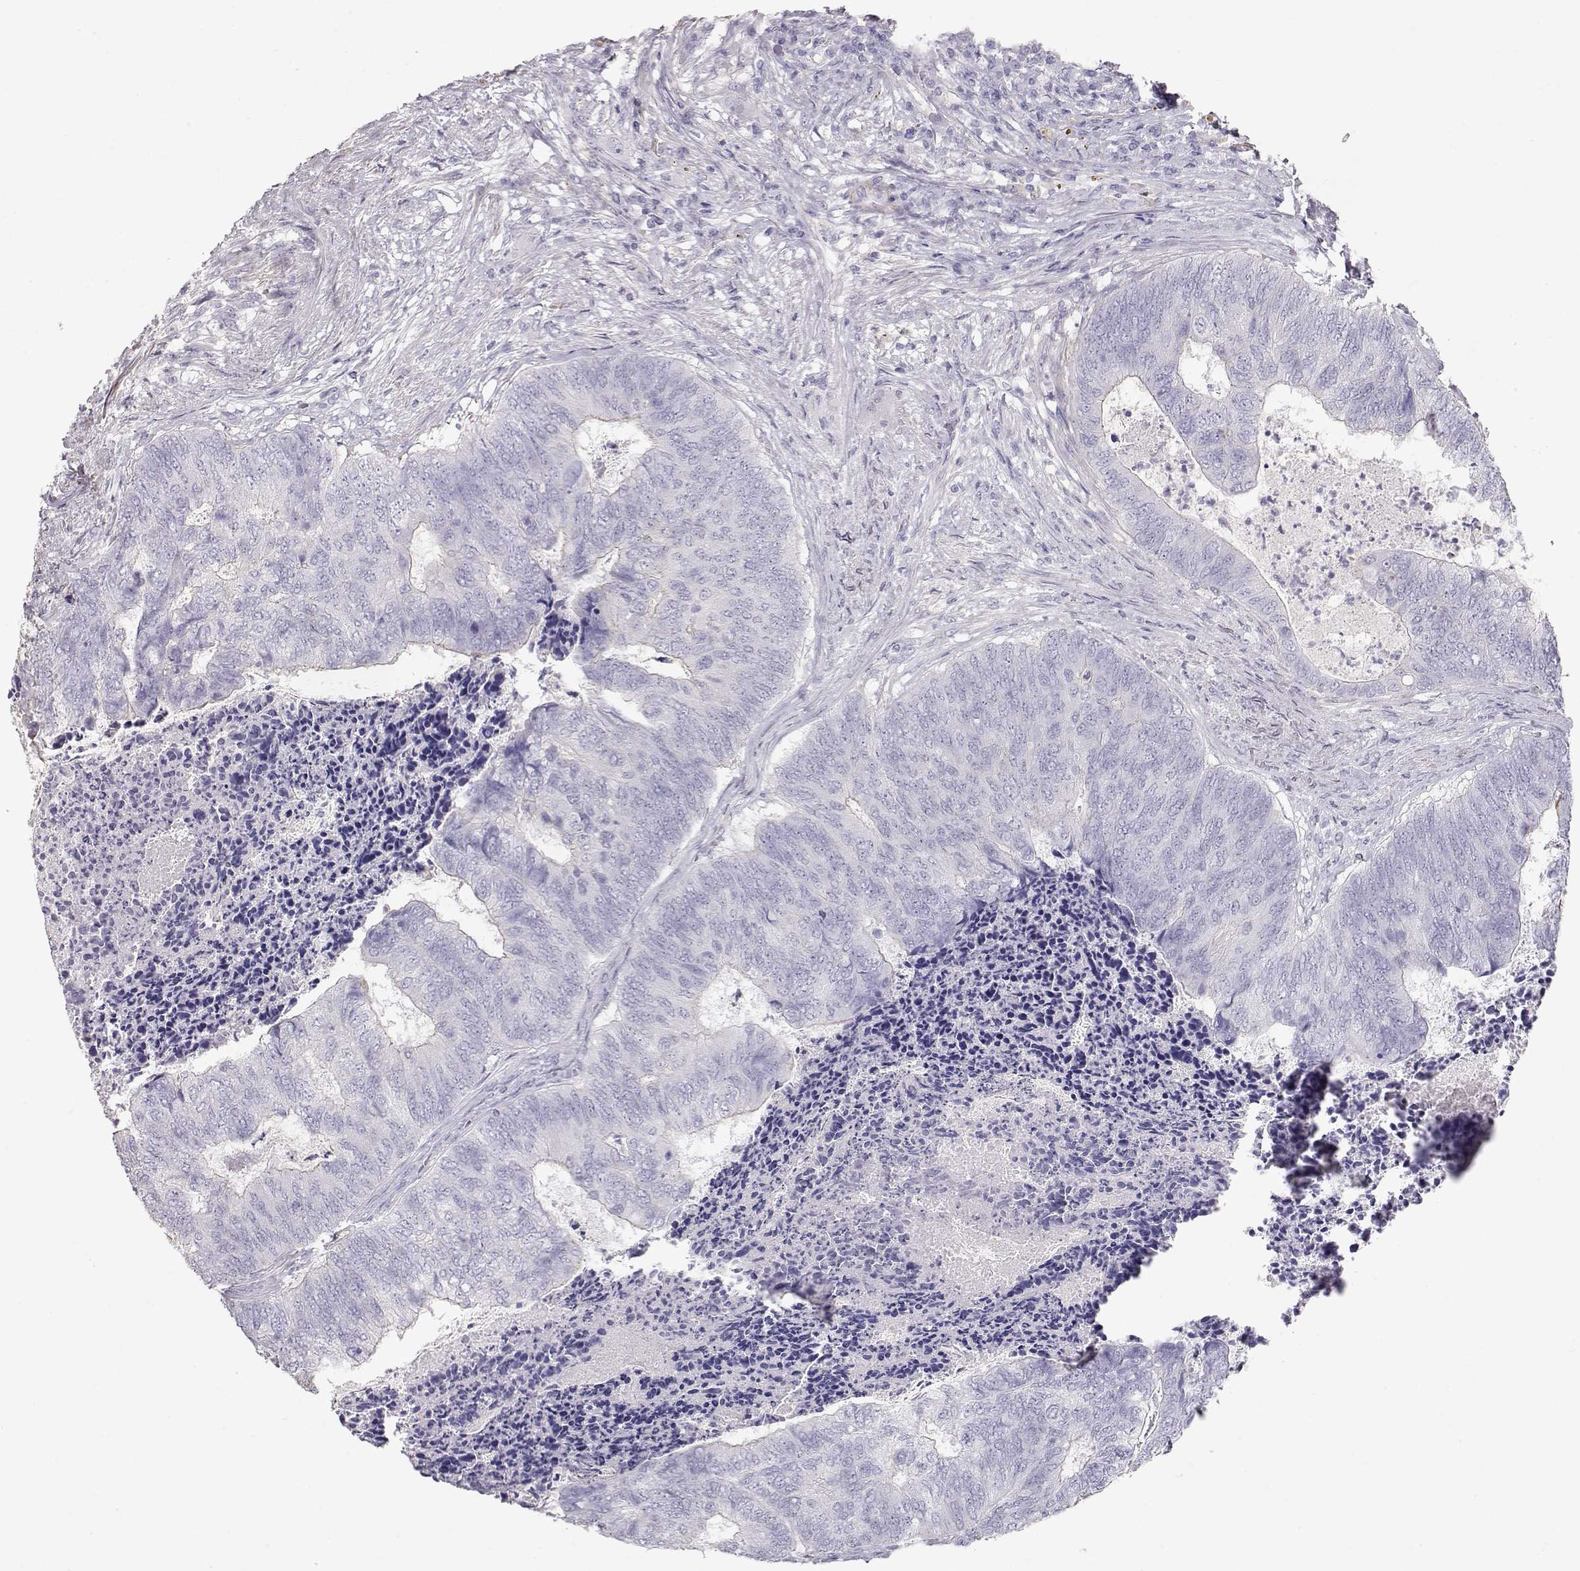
{"staining": {"intensity": "negative", "quantity": "none", "location": "none"}, "tissue": "colorectal cancer", "cell_type": "Tumor cells", "image_type": "cancer", "snomed": [{"axis": "morphology", "description": "Adenocarcinoma, NOS"}, {"axis": "topography", "description": "Colon"}], "caption": "This is an IHC micrograph of human colorectal adenocarcinoma. There is no positivity in tumor cells.", "gene": "SLITRK3", "patient": {"sex": "female", "age": 67}}